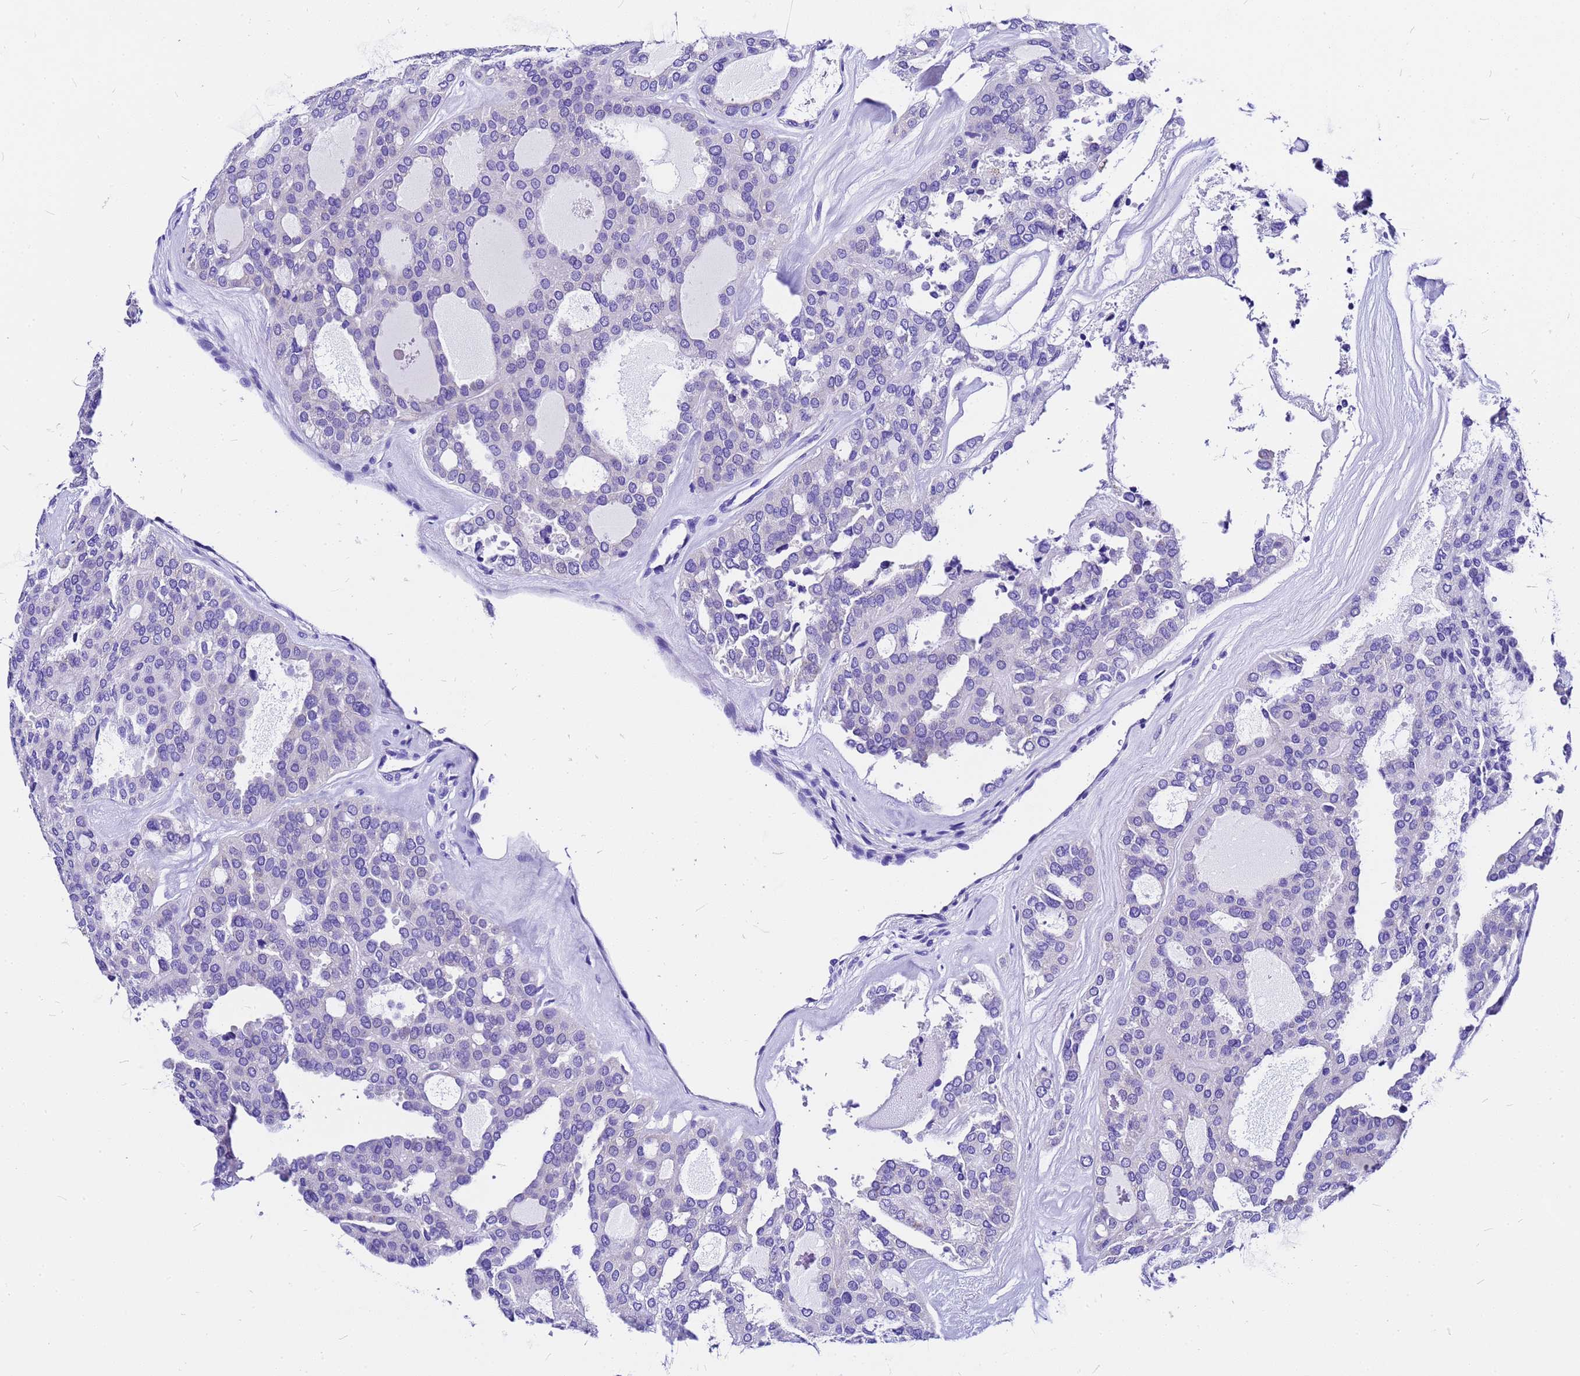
{"staining": {"intensity": "negative", "quantity": "none", "location": "none"}, "tissue": "thyroid cancer", "cell_type": "Tumor cells", "image_type": "cancer", "snomed": [{"axis": "morphology", "description": "Follicular adenoma carcinoma, NOS"}, {"axis": "topography", "description": "Thyroid gland"}], "caption": "Tumor cells show no significant positivity in thyroid follicular adenoma carcinoma.", "gene": "HERC4", "patient": {"sex": "male", "age": 75}}